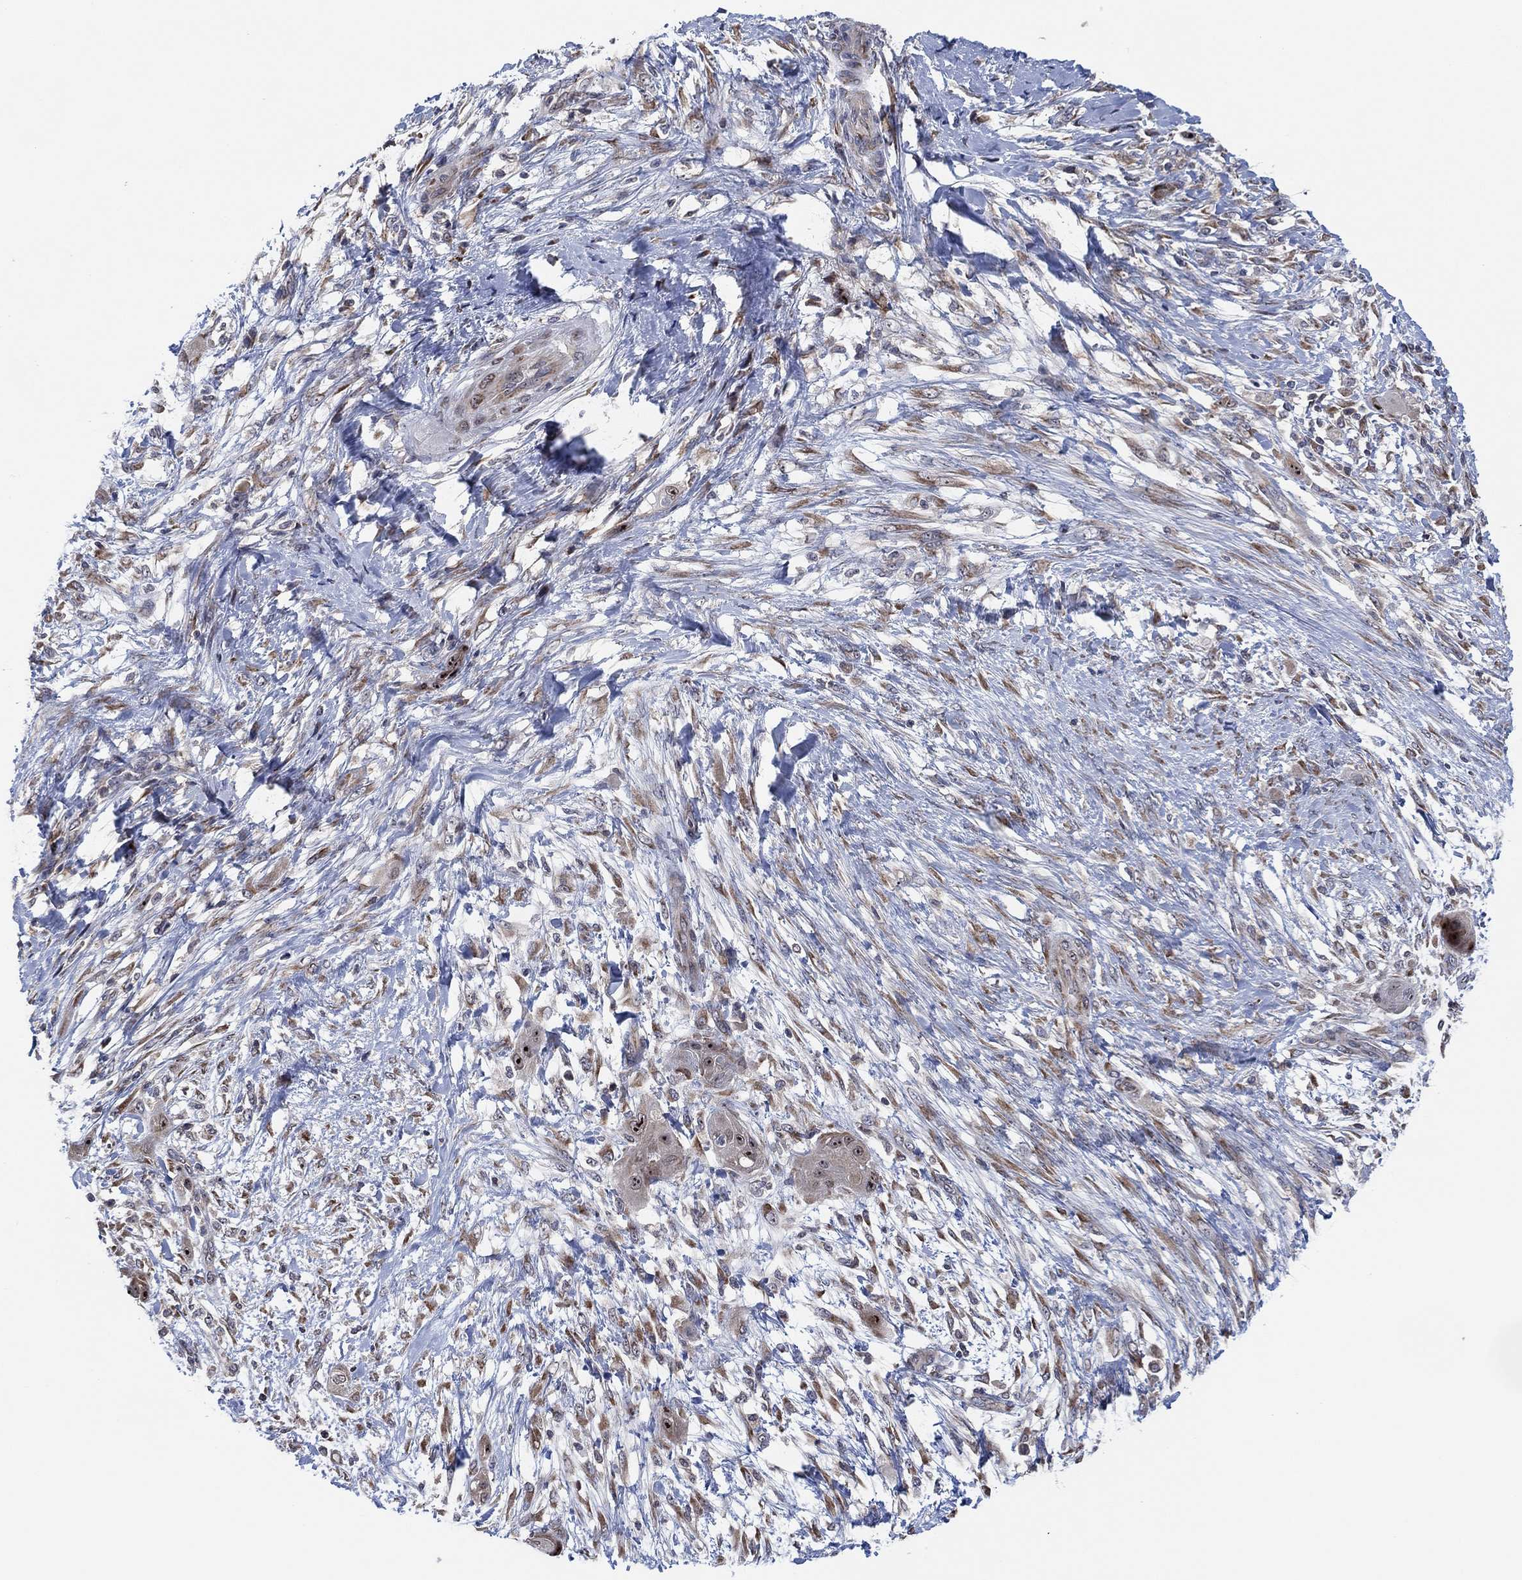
{"staining": {"intensity": "moderate", "quantity": "<25%", "location": "nuclear"}, "tissue": "skin cancer", "cell_type": "Tumor cells", "image_type": "cancer", "snomed": [{"axis": "morphology", "description": "Squamous cell carcinoma, NOS"}, {"axis": "topography", "description": "Skin"}], "caption": "Squamous cell carcinoma (skin) tissue exhibits moderate nuclear staining in approximately <25% of tumor cells (DAB (3,3'-diaminobenzidine) = brown stain, brightfield microscopy at high magnification).", "gene": "FAM104A", "patient": {"sex": "male", "age": 62}}